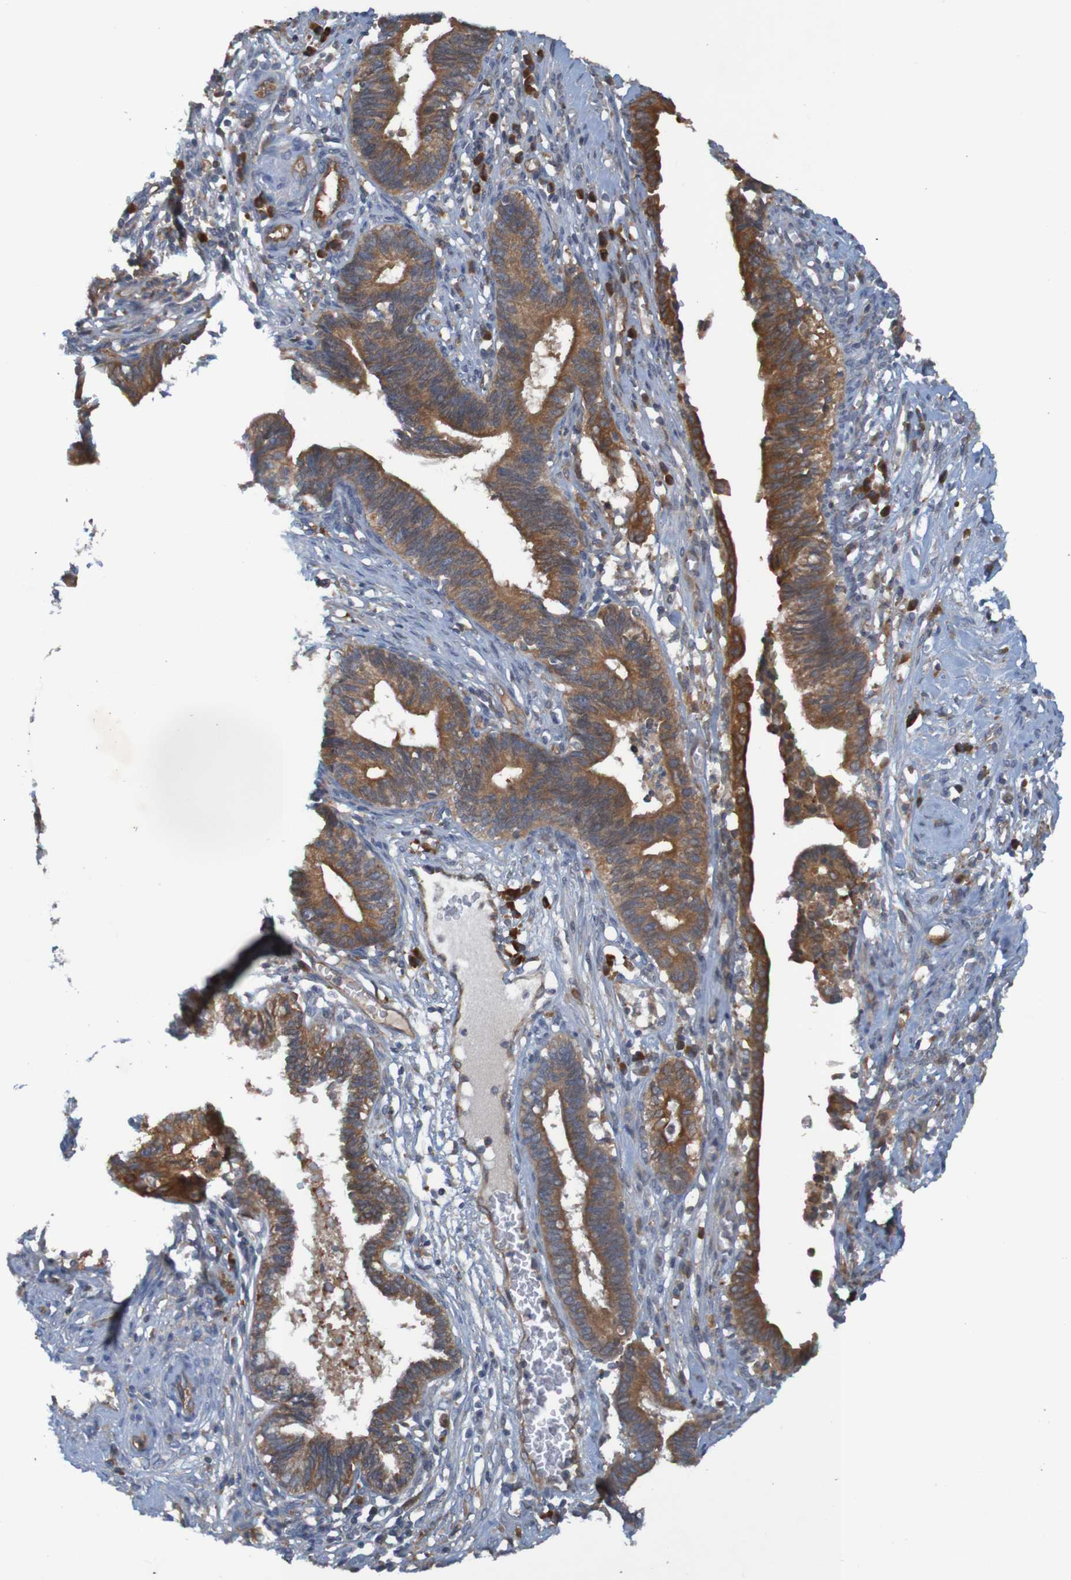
{"staining": {"intensity": "moderate", "quantity": ">75%", "location": "cytoplasmic/membranous"}, "tissue": "cervical cancer", "cell_type": "Tumor cells", "image_type": "cancer", "snomed": [{"axis": "morphology", "description": "Adenocarcinoma, NOS"}, {"axis": "topography", "description": "Cervix"}], "caption": "Protein staining of adenocarcinoma (cervical) tissue reveals moderate cytoplasmic/membranous staining in approximately >75% of tumor cells.", "gene": "DNAJC4", "patient": {"sex": "female", "age": 44}}